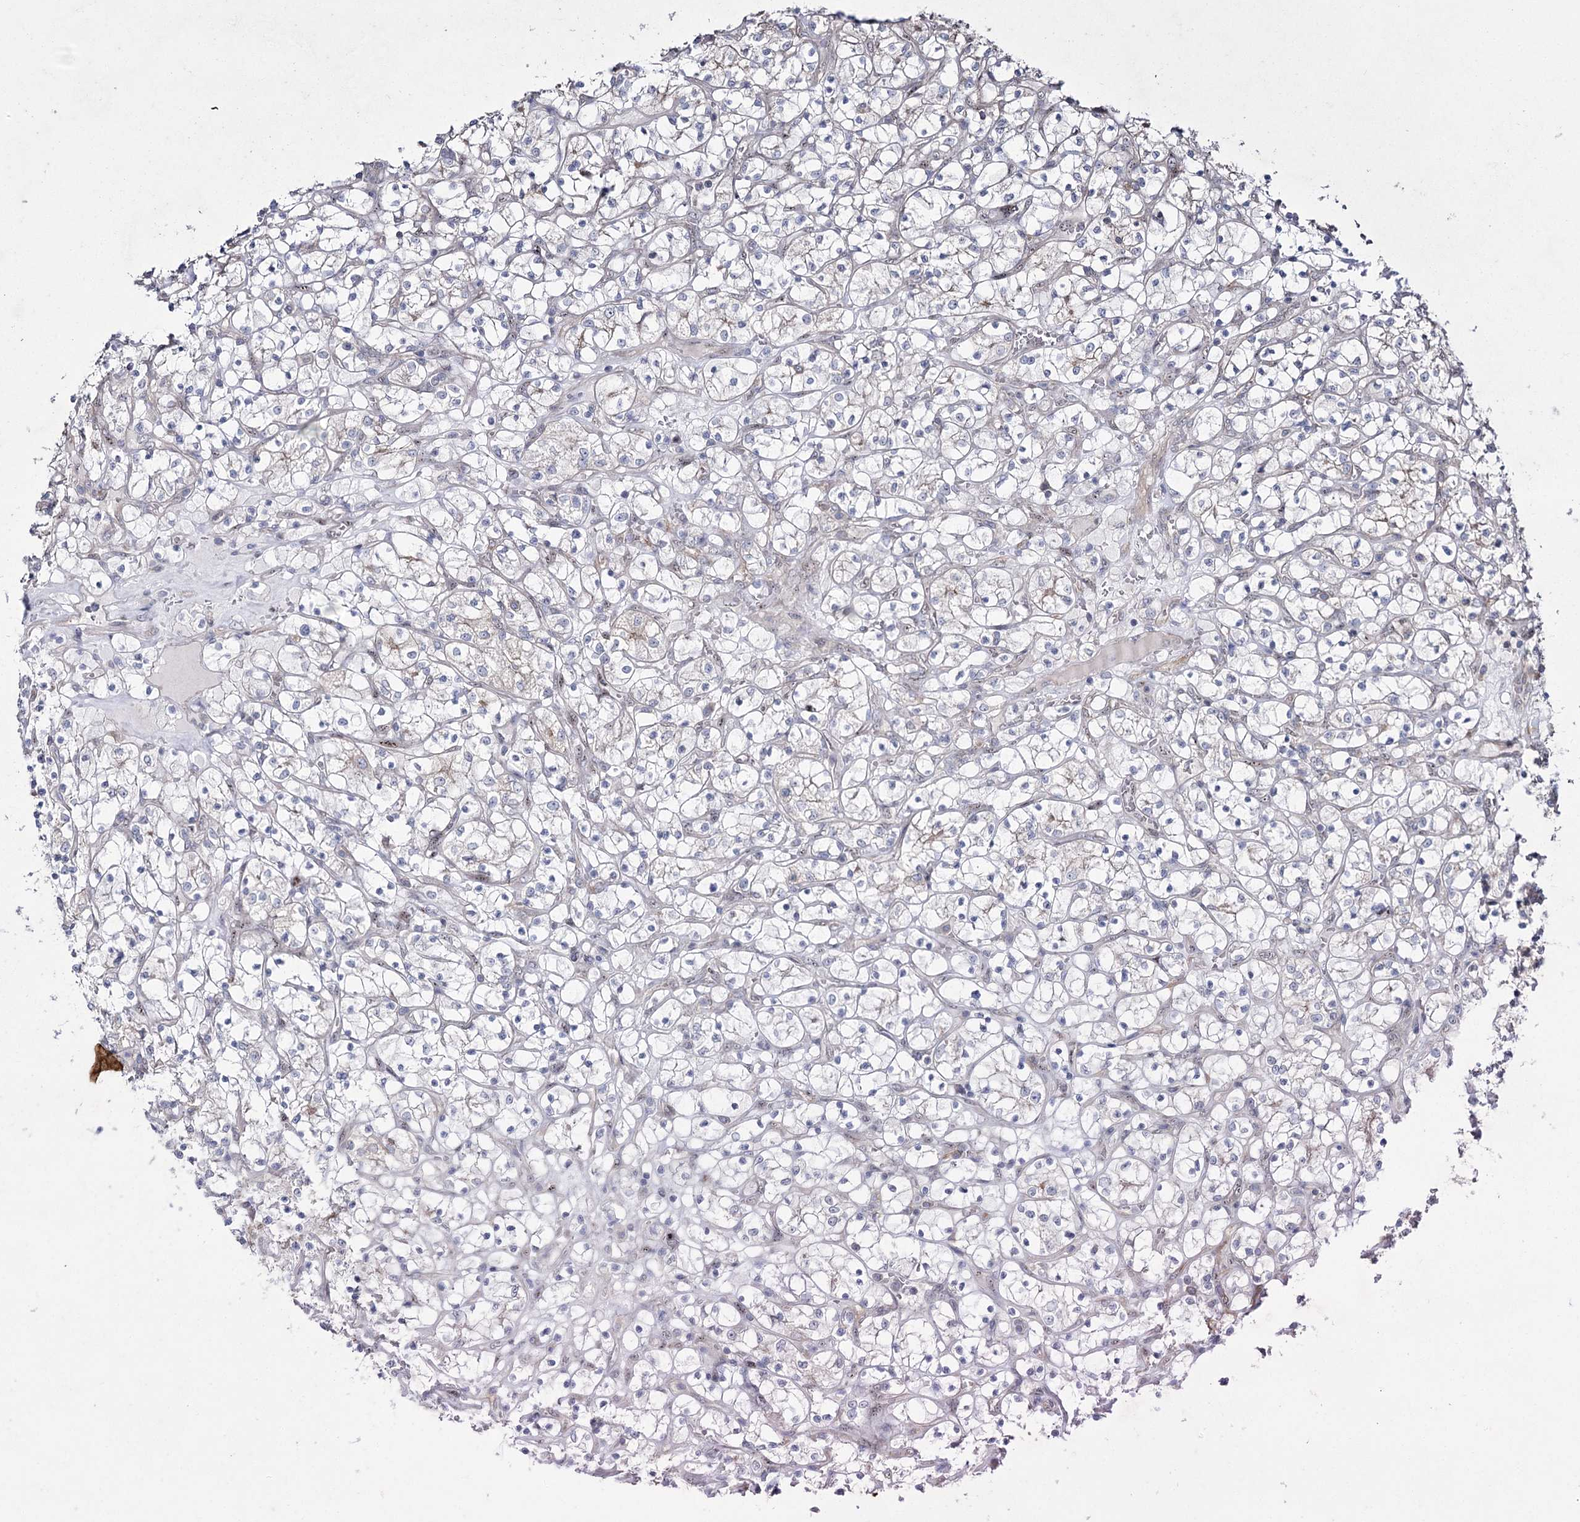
{"staining": {"intensity": "negative", "quantity": "none", "location": "none"}, "tissue": "renal cancer", "cell_type": "Tumor cells", "image_type": "cancer", "snomed": [{"axis": "morphology", "description": "Adenocarcinoma, NOS"}, {"axis": "topography", "description": "Kidney"}], "caption": "Renal cancer (adenocarcinoma) was stained to show a protein in brown. There is no significant staining in tumor cells.", "gene": "SH3TC1", "patient": {"sex": "female", "age": 69}}